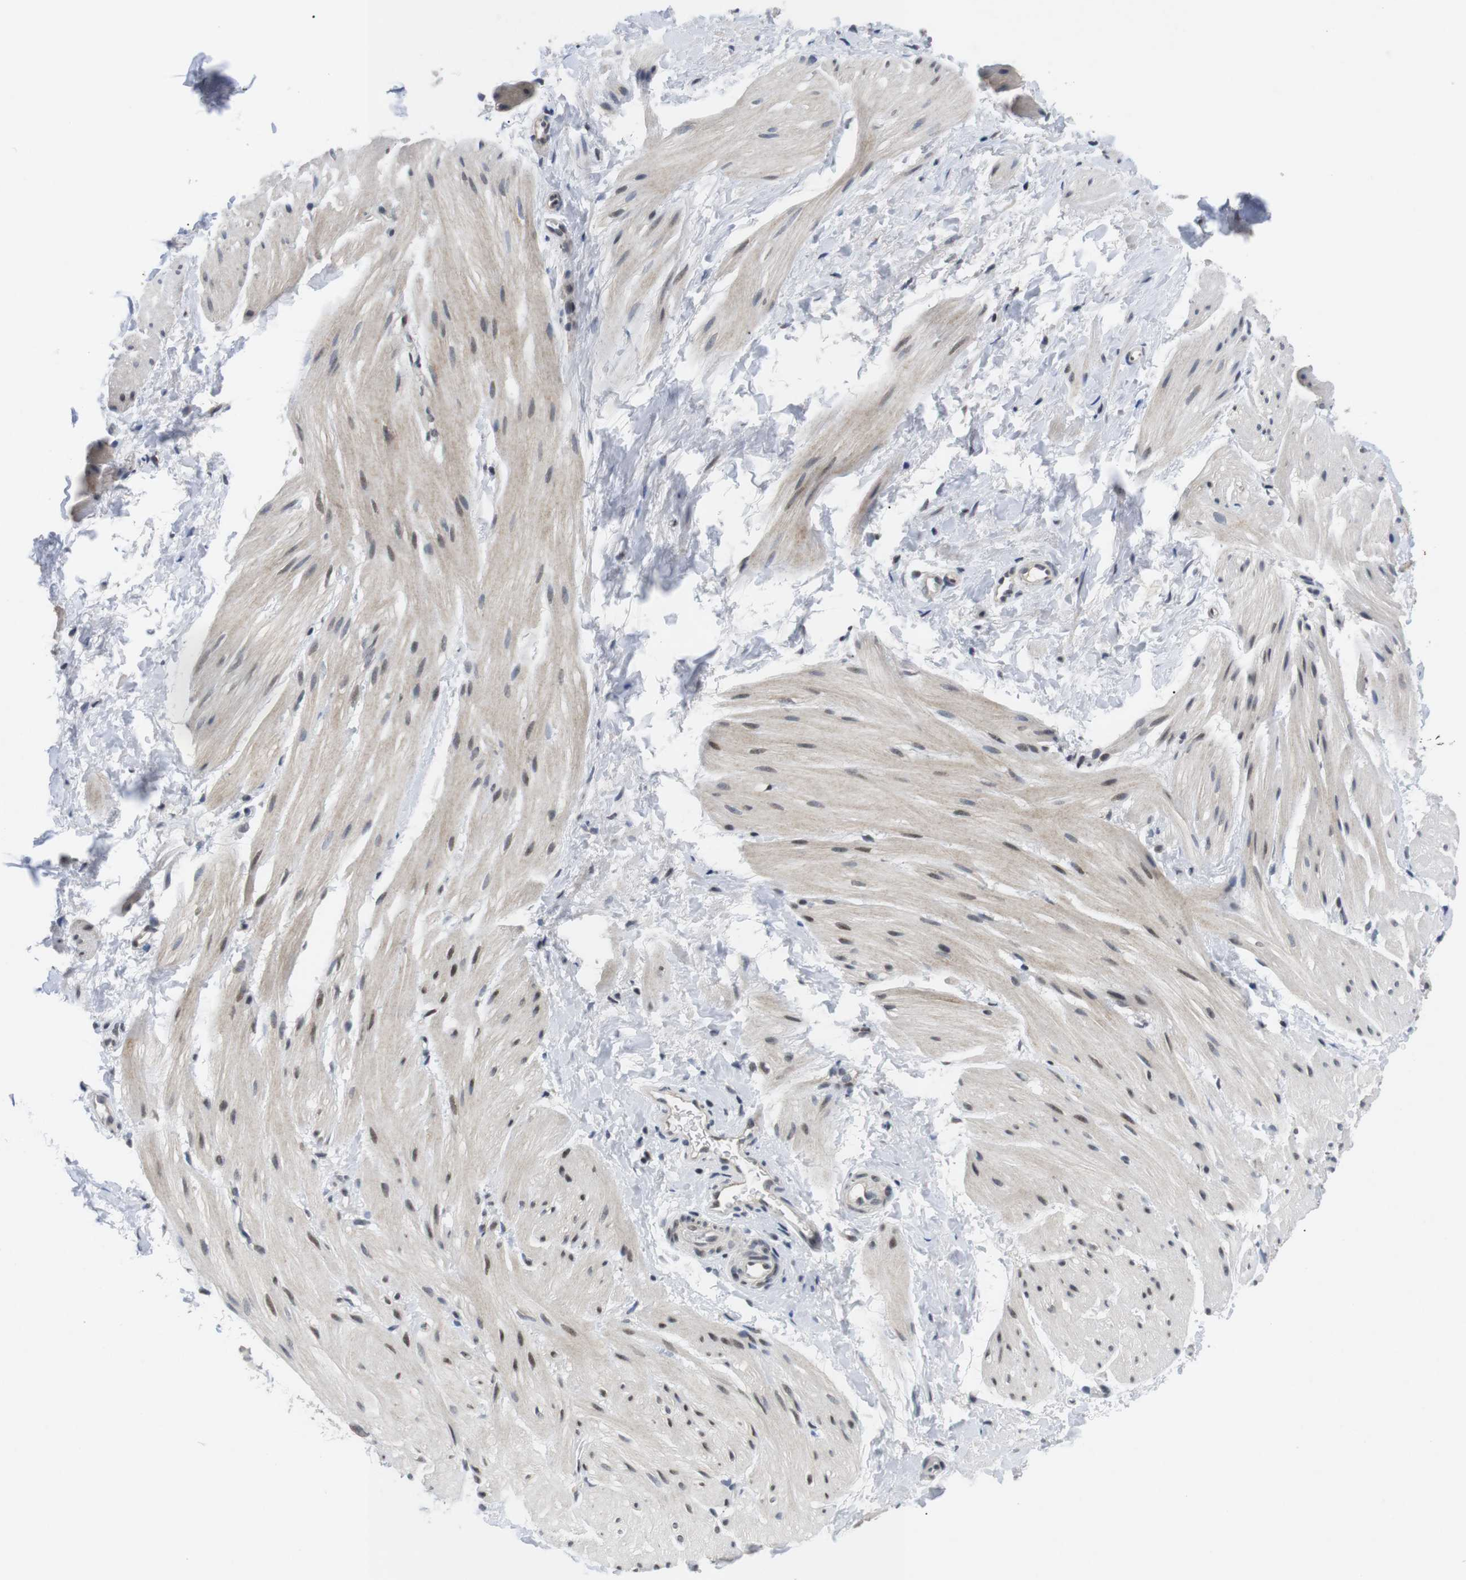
{"staining": {"intensity": "weak", "quantity": "25%-75%", "location": "cytoplasmic/membranous,nuclear"}, "tissue": "smooth muscle", "cell_type": "Smooth muscle cells", "image_type": "normal", "snomed": [{"axis": "morphology", "description": "Normal tissue, NOS"}, {"axis": "topography", "description": "Smooth muscle"}], "caption": "IHC (DAB (3,3'-diaminobenzidine)) staining of unremarkable smooth muscle exhibits weak cytoplasmic/membranous,nuclear protein expression in approximately 25%-75% of smooth muscle cells. (Stains: DAB (3,3'-diaminobenzidine) in brown, nuclei in blue, Microscopy: brightfield microscopy at high magnification).", "gene": "NECTIN1", "patient": {"sex": "male", "age": 16}}